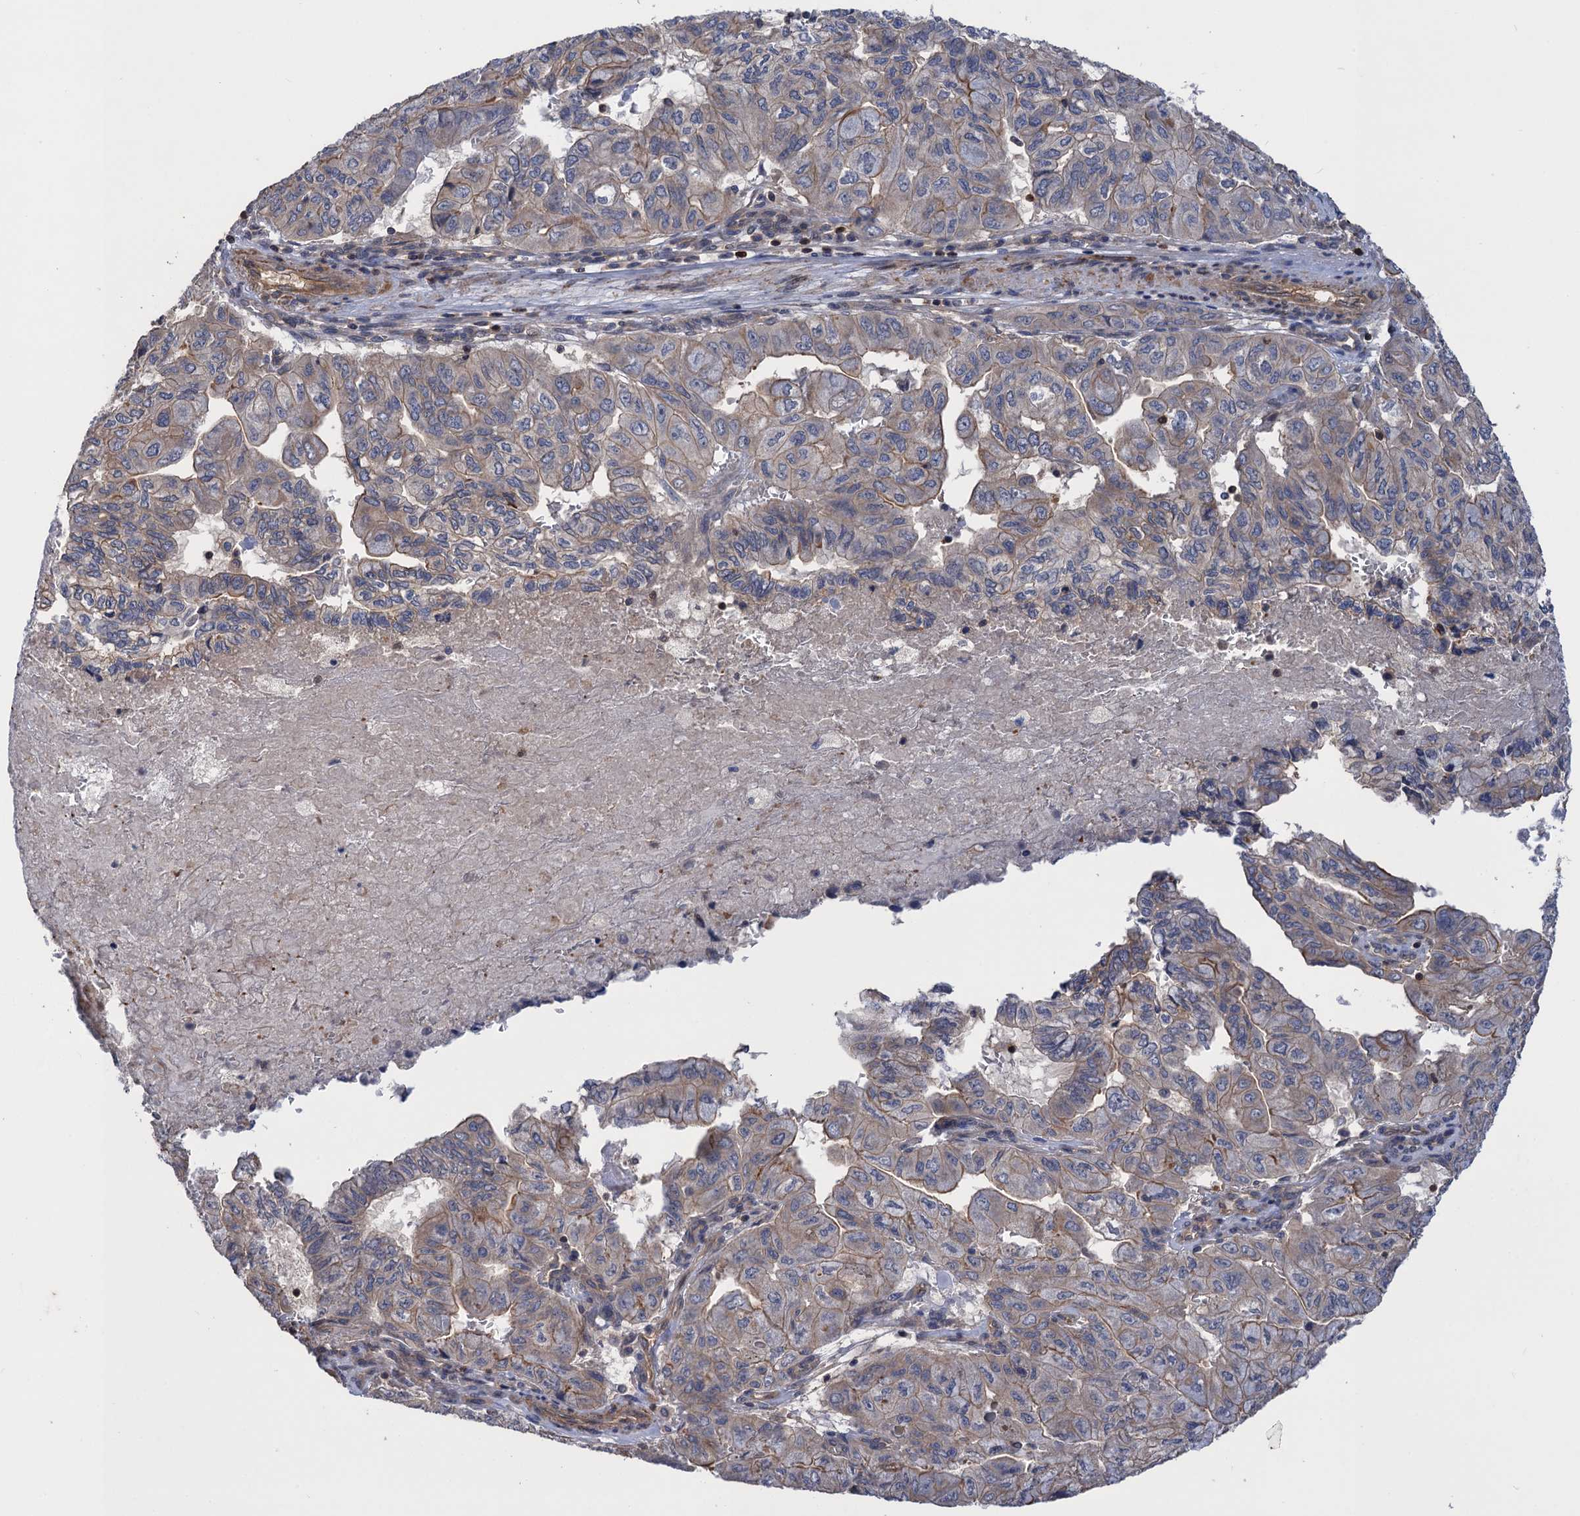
{"staining": {"intensity": "moderate", "quantity": "<25%", "location": "cytoplasmic/membranous"}, "tissue": "pancreatic cancer", "cell_type": "Tumor cells", "image_type": "cancer", "snomed": [{"axis": "morphology", "description": "Adenocarcinoma, NOS"}, {"axis": "topography", "description": "Pancreas"}], "caption": "Tumor cells show moderate cytoplasmic/membranous positivity in about <25% of cells in pancreatic cancer (adenocarcinoma). The staining was performed using DAB to visualize the protein expression in brown, while the nuclei were stained in blue with hematoxylin (Magnification: 20x).", "gene": "DGKA", "patient": {"sex": "male", "age": 51}}